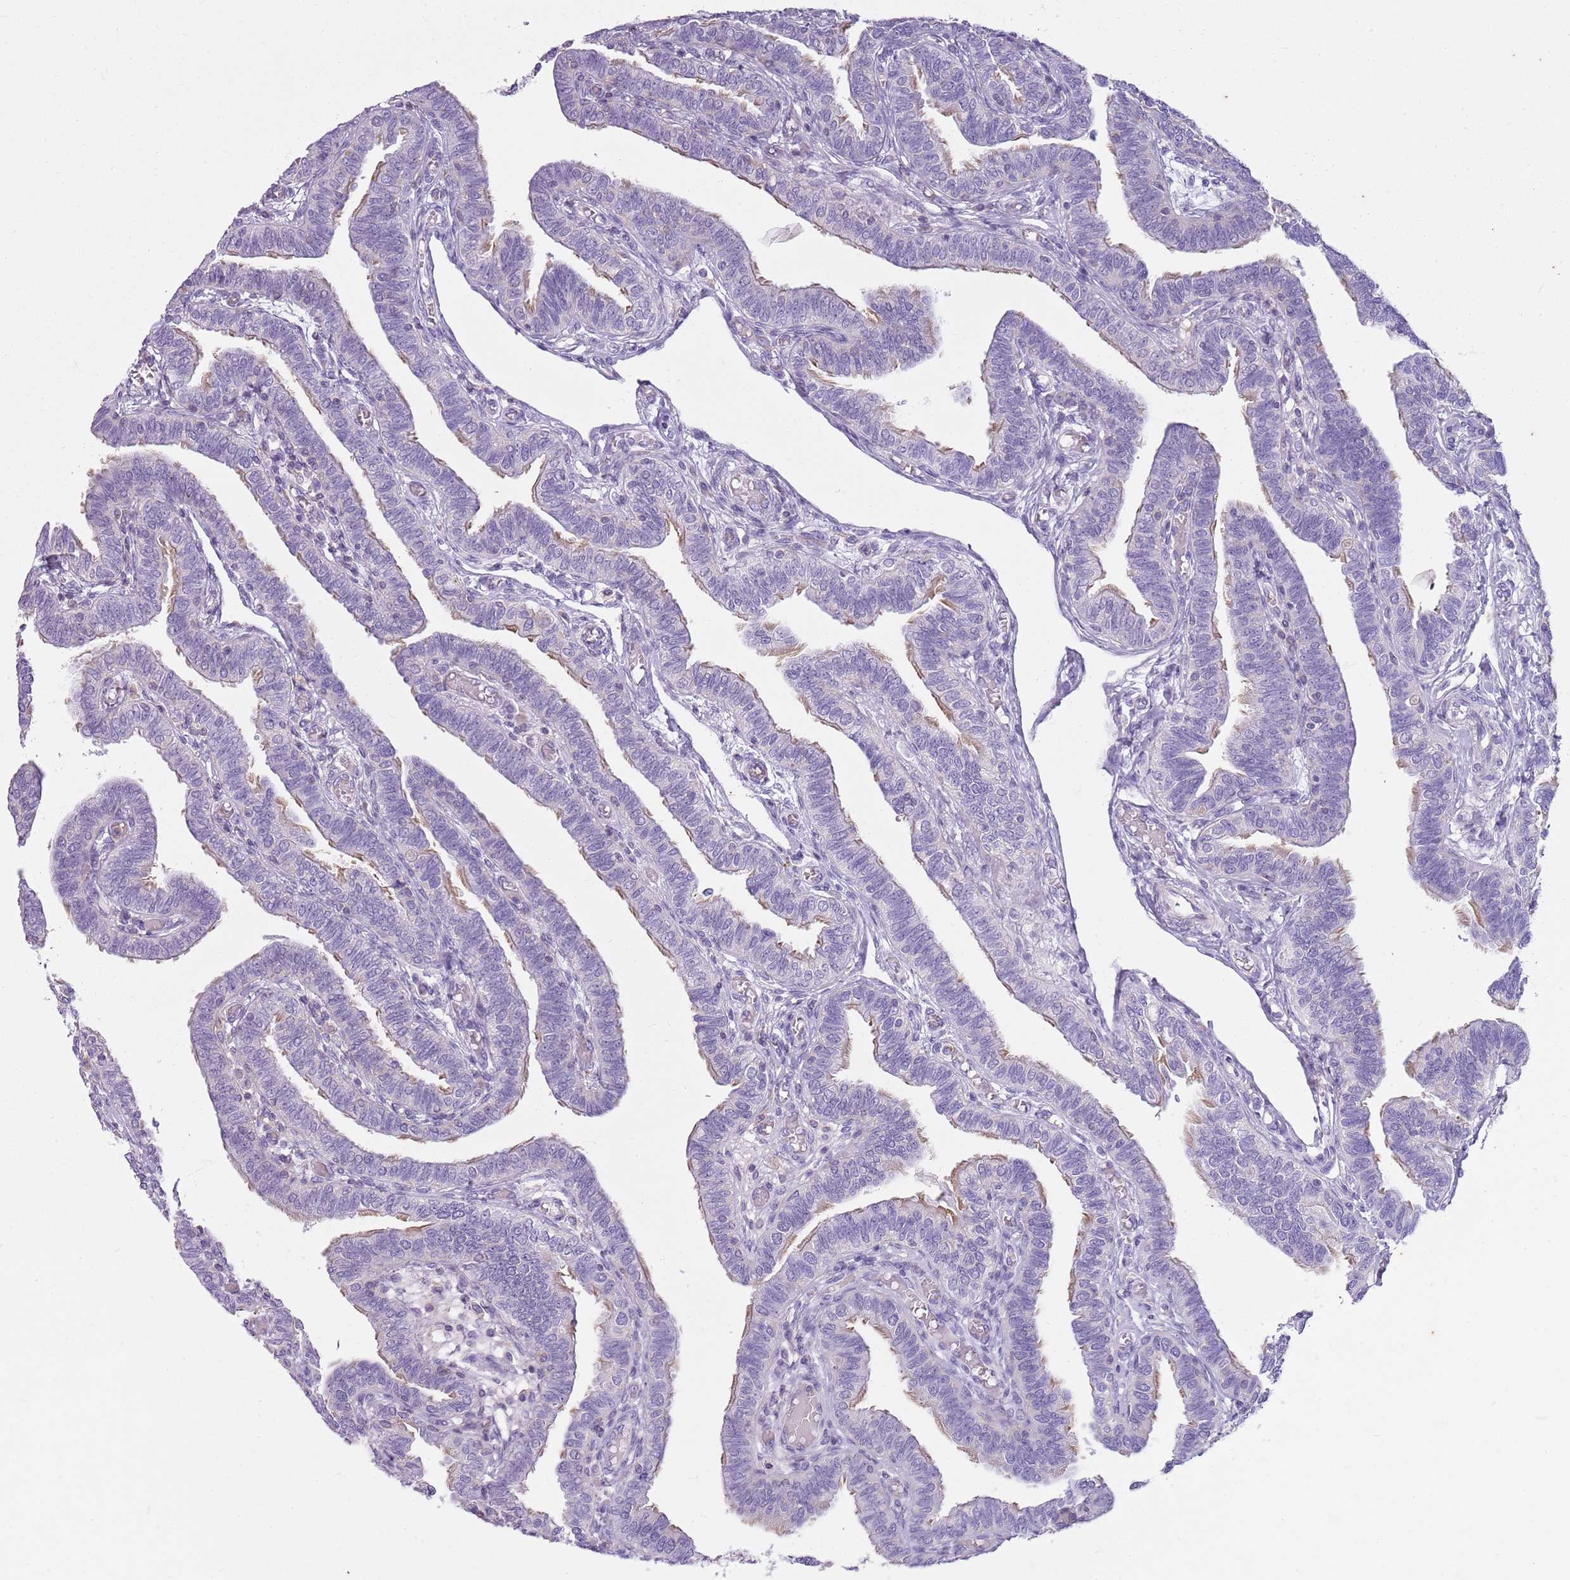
{"staining": {"intensity": "moderate", "quantity": "<25%", "location": "cytoplasmic/membranous"}, "tissue": "fallopian tube", "cell_type": "Glandular cells", "image_type": "normal", "snomed": [{"axis": "morphology", "description": "Normal tissue, NOS"}, {"axis": "topography", "description": "Fallopian tube"}], "caption": "This image exhibits immunohistochemistry staining of unremarkable fallopian tube, with low moderate cytoplasmic/membranous staining in about <25% of glandular cells.", "gene": "CNPPD1", "patient": {"sex": "female", "age": 39}}